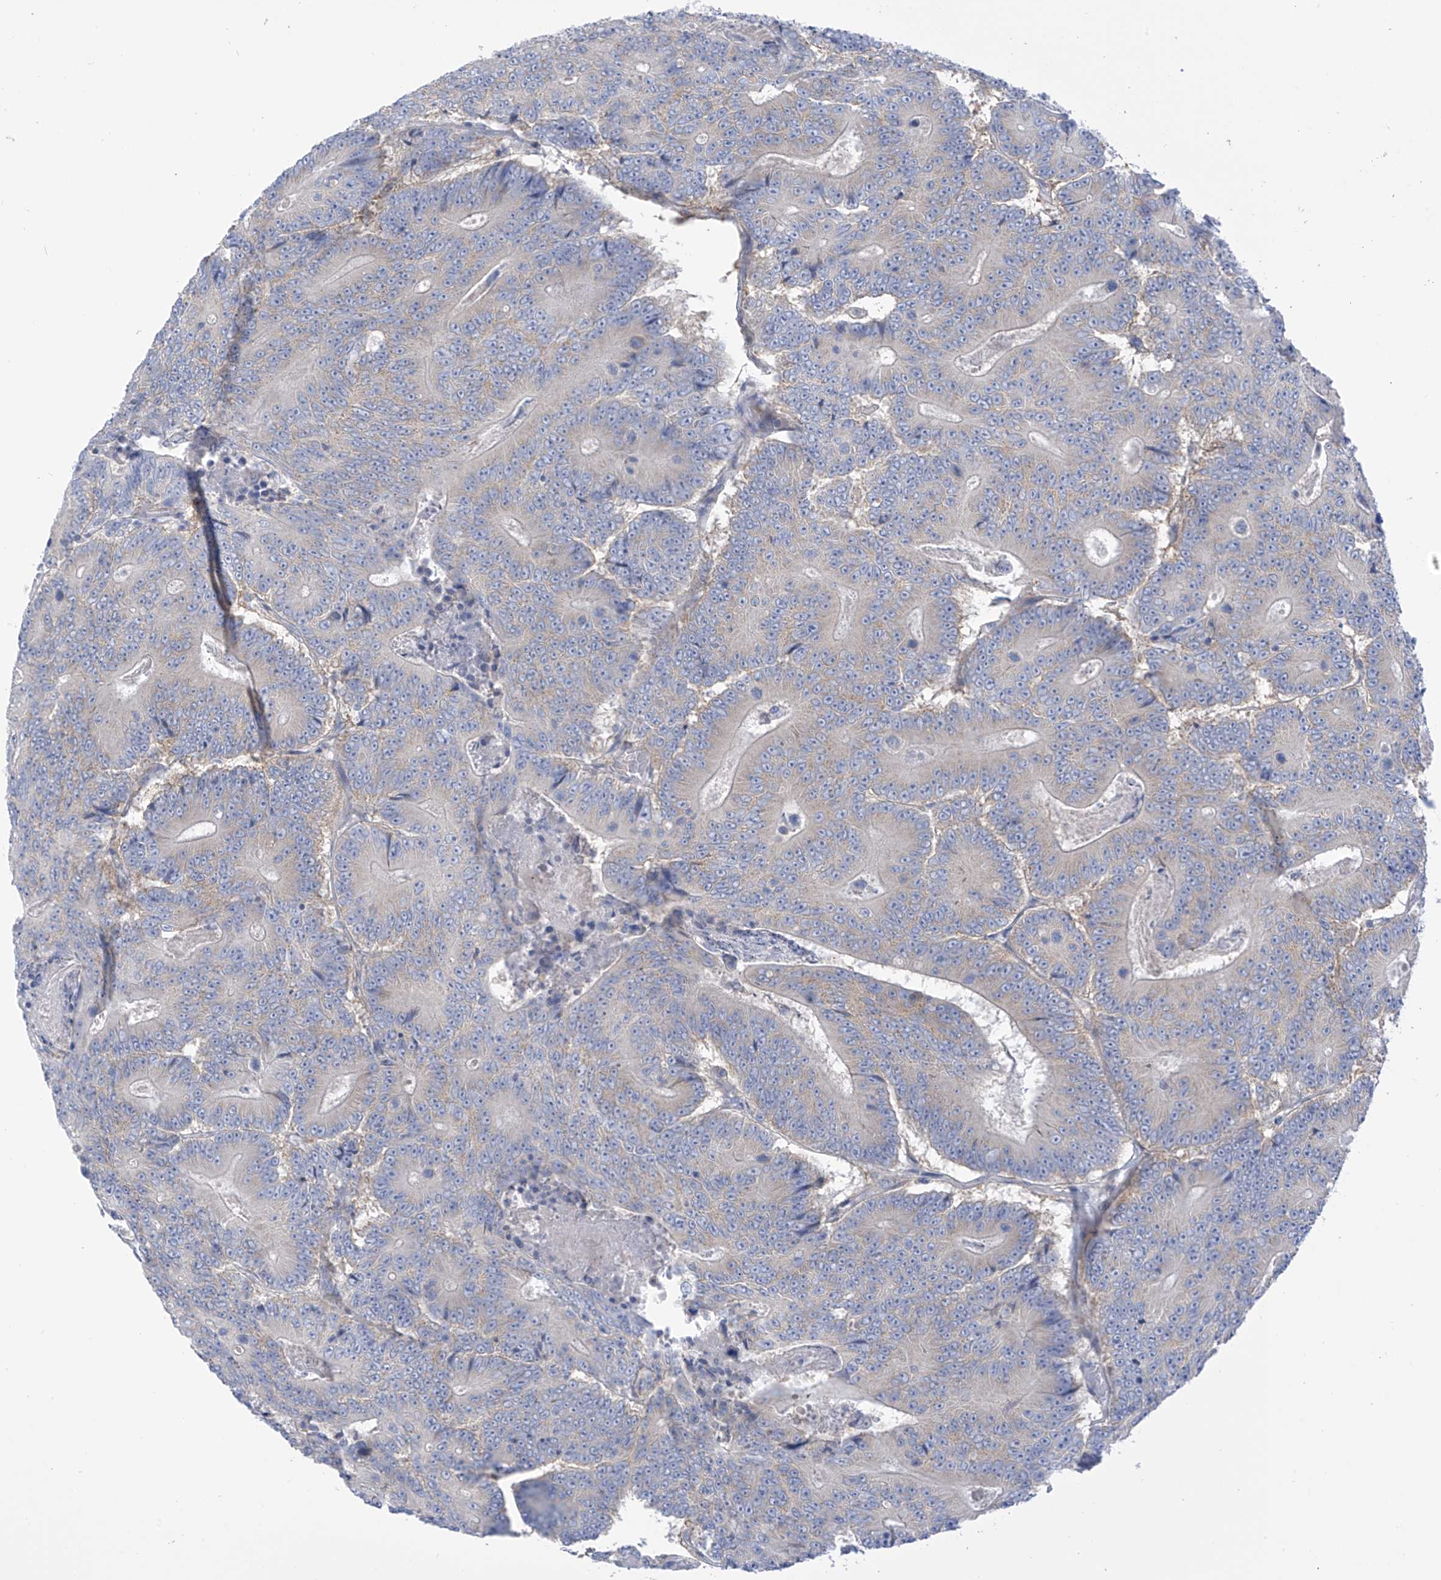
{"staining": {"intensity": "negative", "quantity": "none", "location": "none"}, "tissue": "colorectal cancer", "cell_type": "Tumor cells", "image_type": "cancer", "snomed": [{"axis": "morphology", "description": "Adenocarcinoma, NOS"}, {"axis": "topography", "description": "Colon"}], "caption": "The photomicrograph demonstrates no significant expression in tumor cells of colorectal cancer. The staining is performed using DAB brown chromogen with nuclei counter-stained in using hematoxylin.", "gene": "FABP2", "patient": {"sex": "male", "age": 83}}